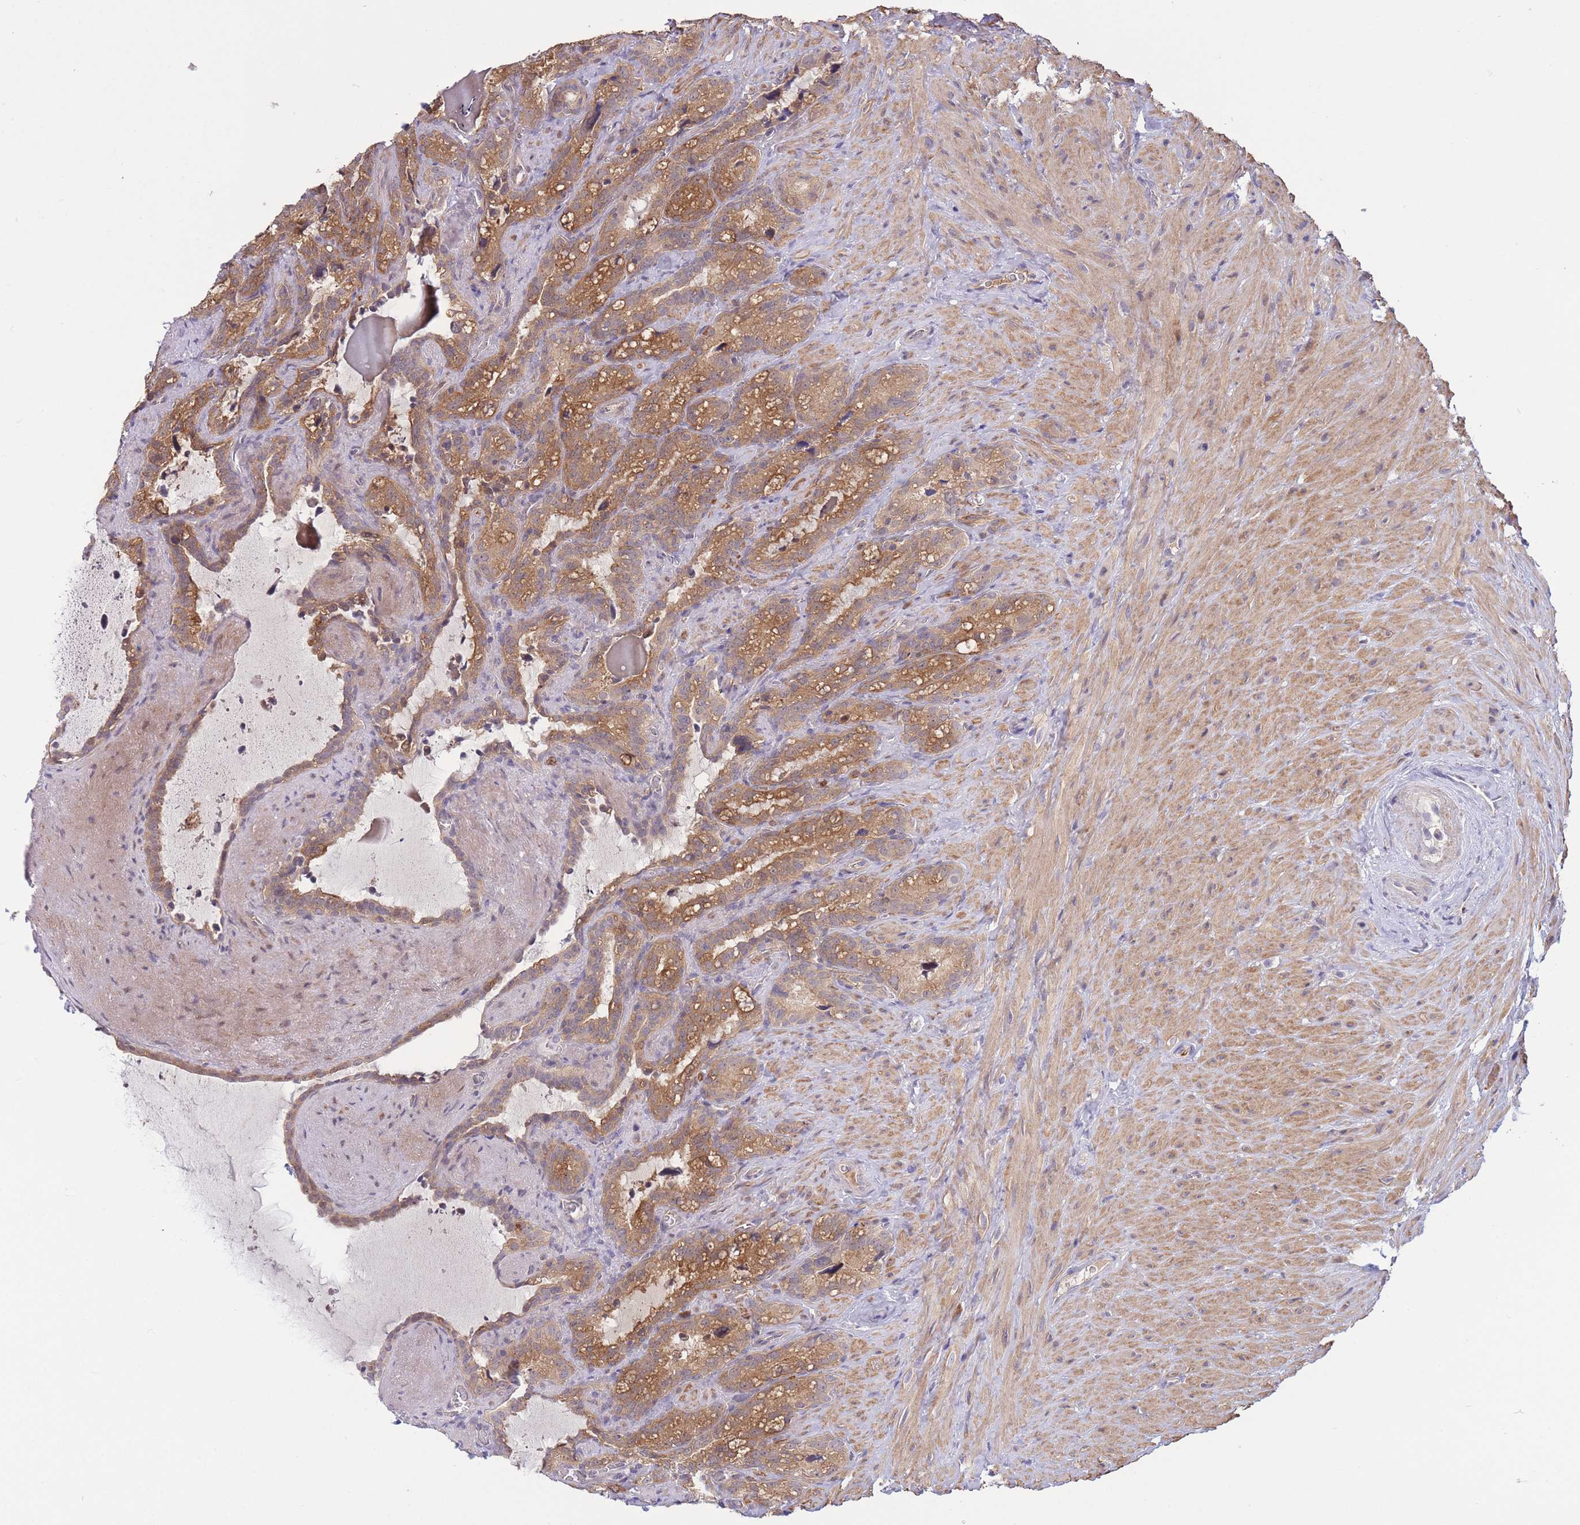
{"staining": {"intensity": "moderate", "quantity": ">75%", "location": "cytoplasmic/membranous"}, "tissue": "seminal vesicle", "cell_type": "Glandular cells", "image_type": "normal", "snomed": [{"axis": "morphology", "description": "Normal tissue, NOS"}, {"axis": "topography", "description": "Prostate"}, {"axis": "topography", "description": "Seminal veicle"}], "caption": "An image of seminal vesicle stained for a protein reveals moderate cytoplasmic/membranous brown staining in glandular cells.", "gene": "ZNF304", "patient": {"sex": "male", "age": 58}}